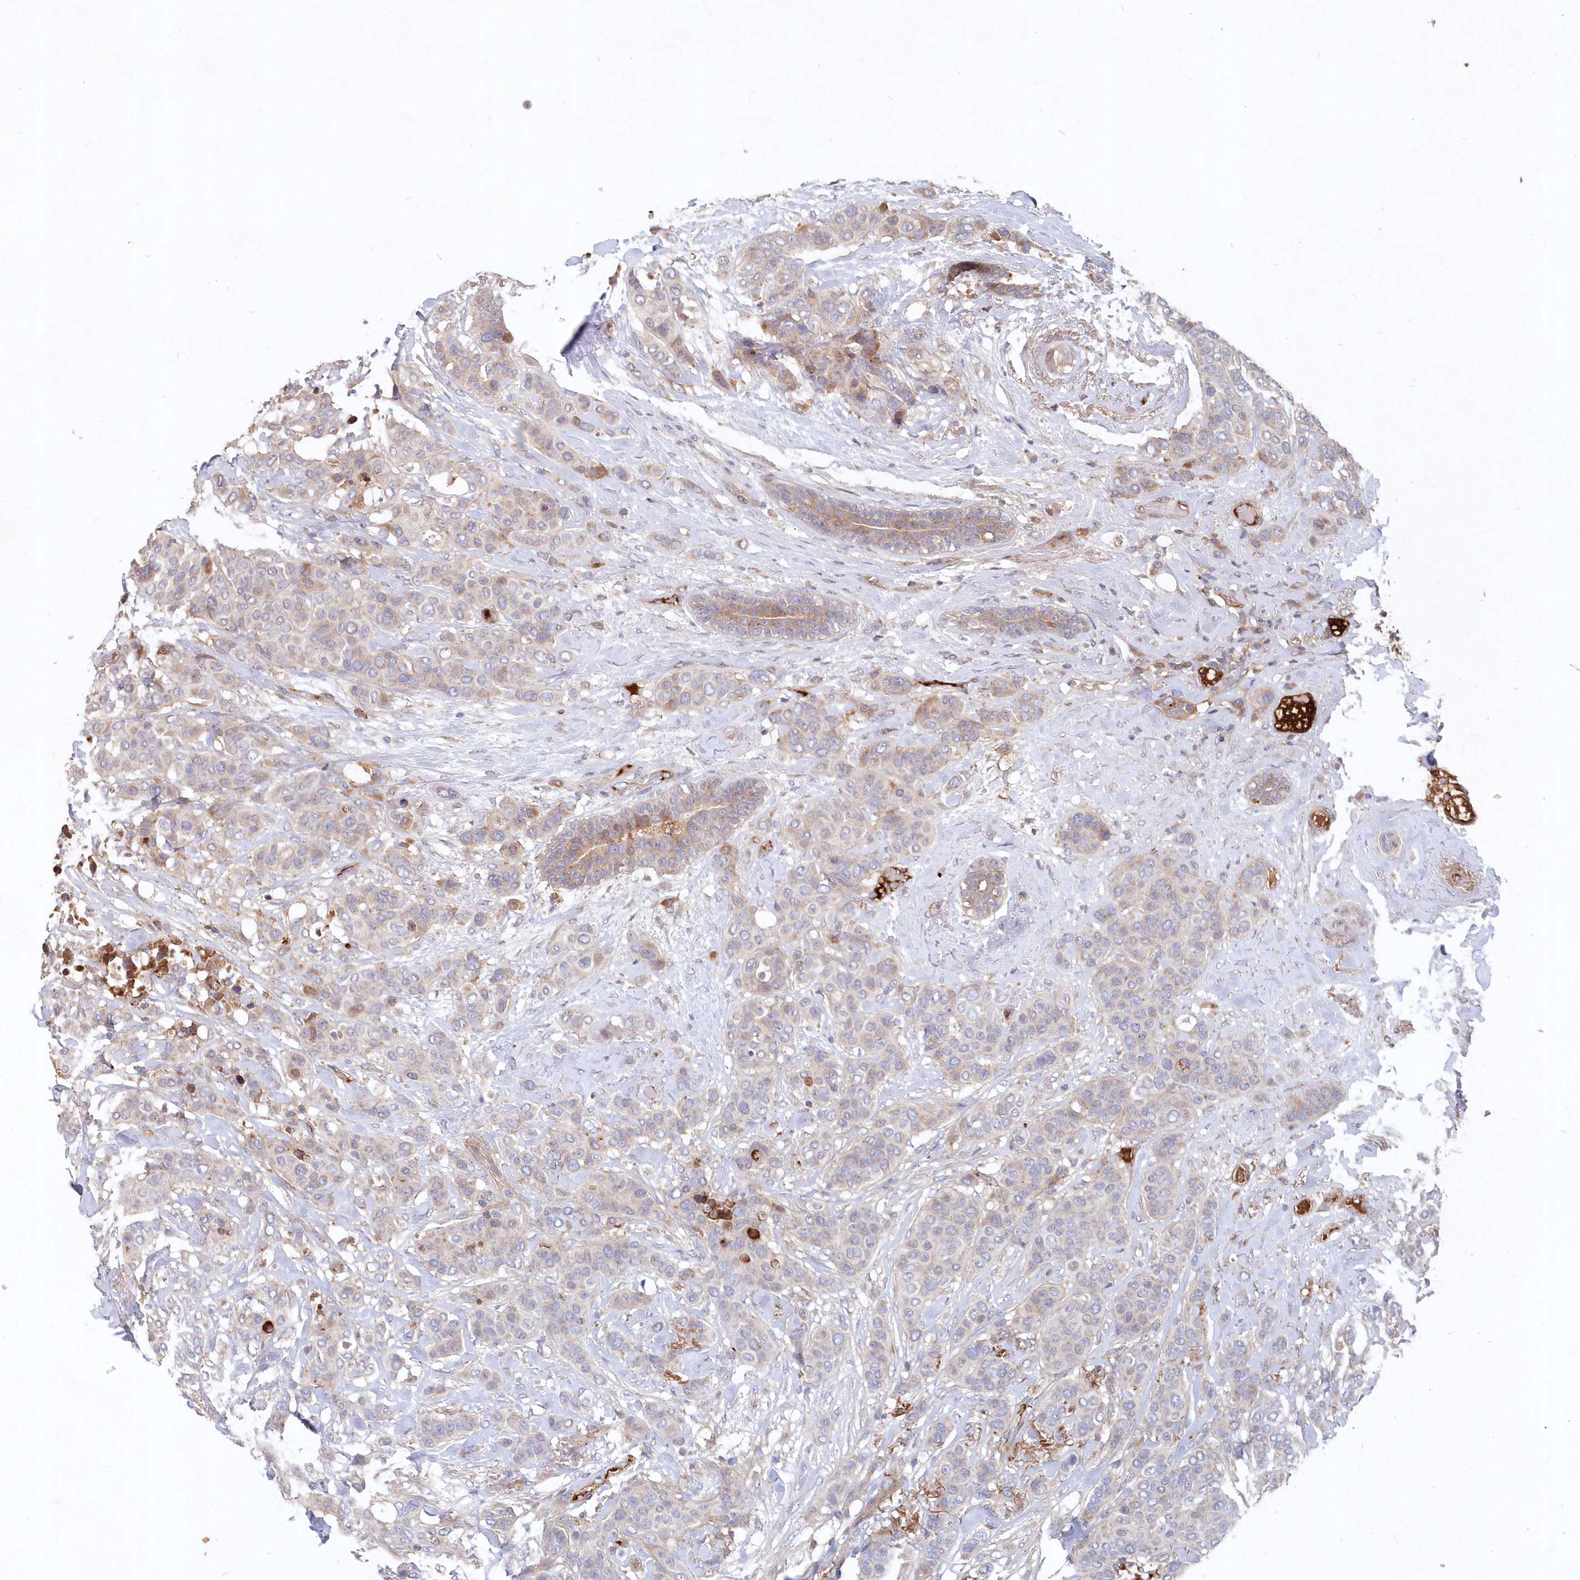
{"staining": {"intensity": "weak", "quantity": "25%-75%", "location": "cytoplasmic/membranous"}, "tissue": "breast cancer", "cell_type": "Tumor cells", "image_type": "cancer", "snomed": [{"axis": "morphology", "description": "Lobular carcinoma"}, {"axis": "topography", "description": "Breast"}], "caption": "Human breast cancer stained with a brown dye exhibits weak cytoplasmic/membranous positive expression in about 25%-75% of tumor cells.", "gene": "ABHD14B", "patient": {"sex": "female", "age": 51}}